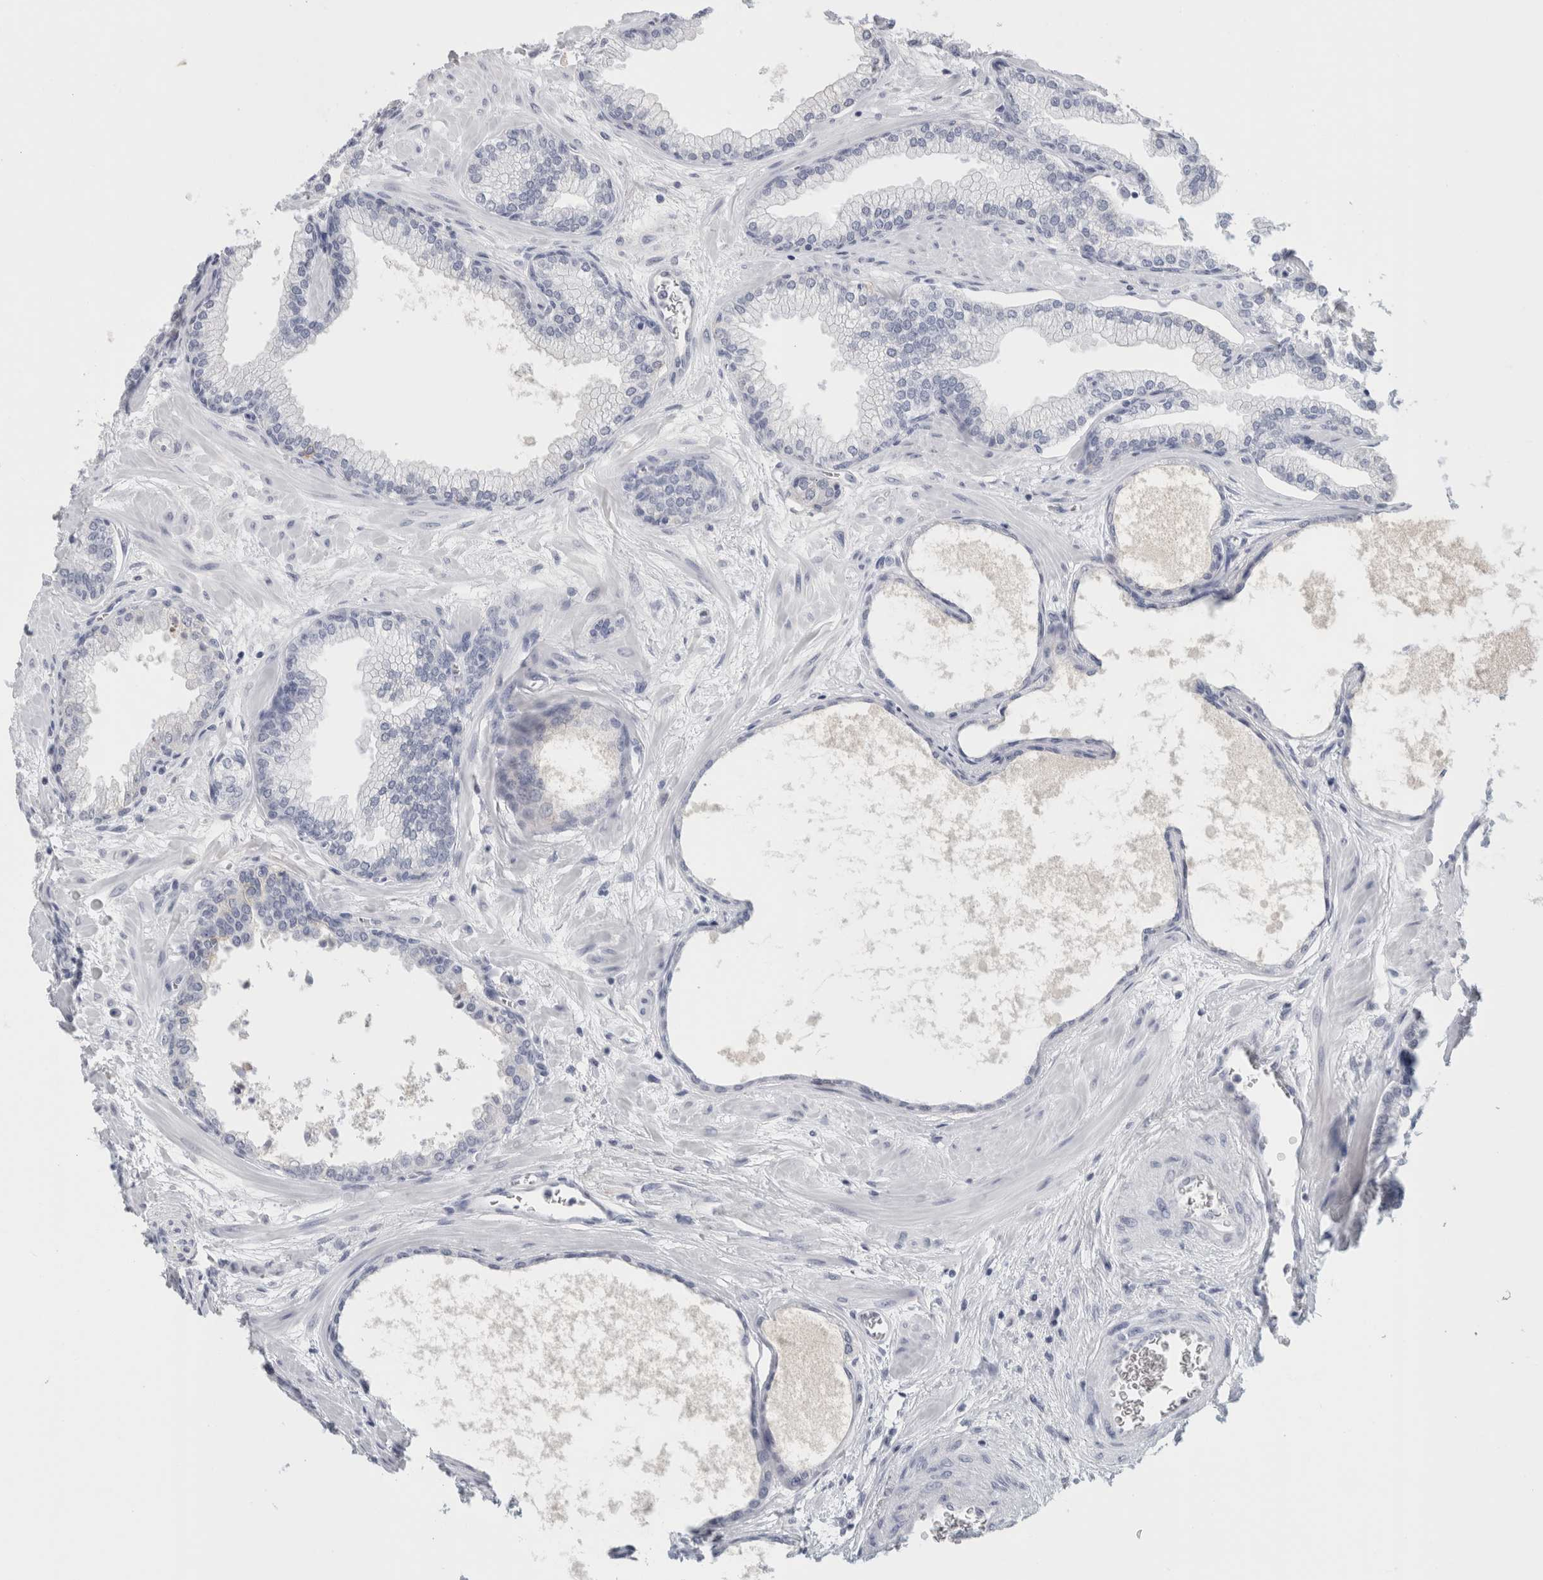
{"staining": {"intensity": "negative", "quantity": "none", "location": "none"}, "tissue": "prostate", "cell_type": "Glandular cells", "image_type": "normal", "snomed": [{"axis": "morphology", "description": "Normal tissue, NOS"}, {"axis": "morphology", "description": "Urothelial carcinoma, Low grade"}, {"axis": "topography", "description": "Urinary bladder"}, {"axis": "topography", "description": "Prostate"}], "caption": "The image demonstrates no staining of glandular cells in benign prostate.", "gene": "TSPAN8", "patient": {"sex": "male", "age": 60}}